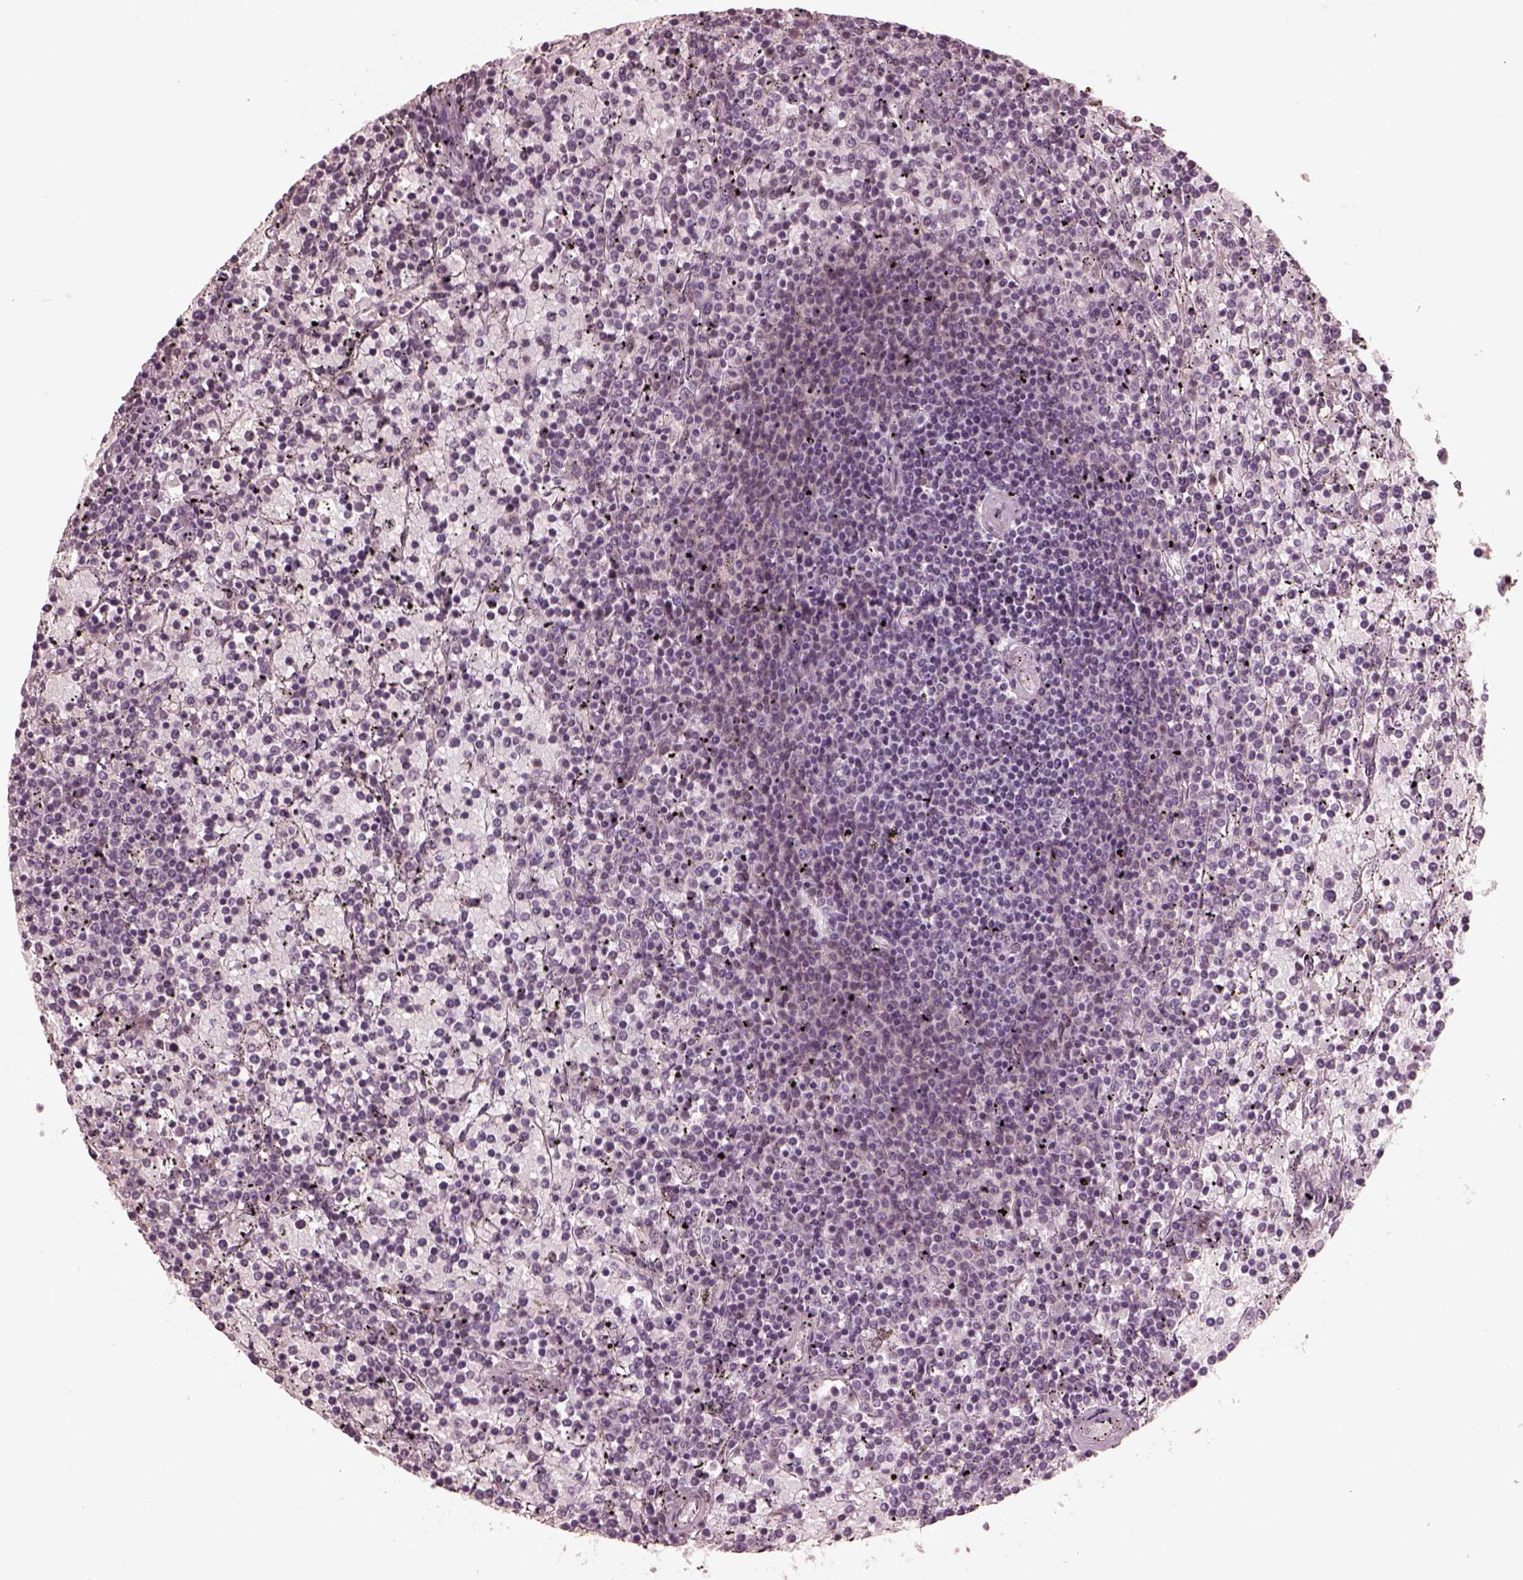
{"staining": {"intensity": "negative", "quantity": "none", "location": "none"}, "tissue": "lymphoma", "cell_type": "Tumor cells", "image_type": "cancer", "snomed": [{"axis": "morphology", "description": "Malignant lymphoma, non-Hodgkin's type, Low grade"}, {"axis": "topography", "description": "Spleen"}], "caption": "IHC image of neoplastic tissue: lymphoma stained with DAB shows no significant protein staining in tumor cells. (DAB (3,3'-diaminobenzidine) immunohistochemistry visualized using brightfield microscopy, high magnification).", "gene": "RGS7", "patient": {"sex": "female", "age": 77}}